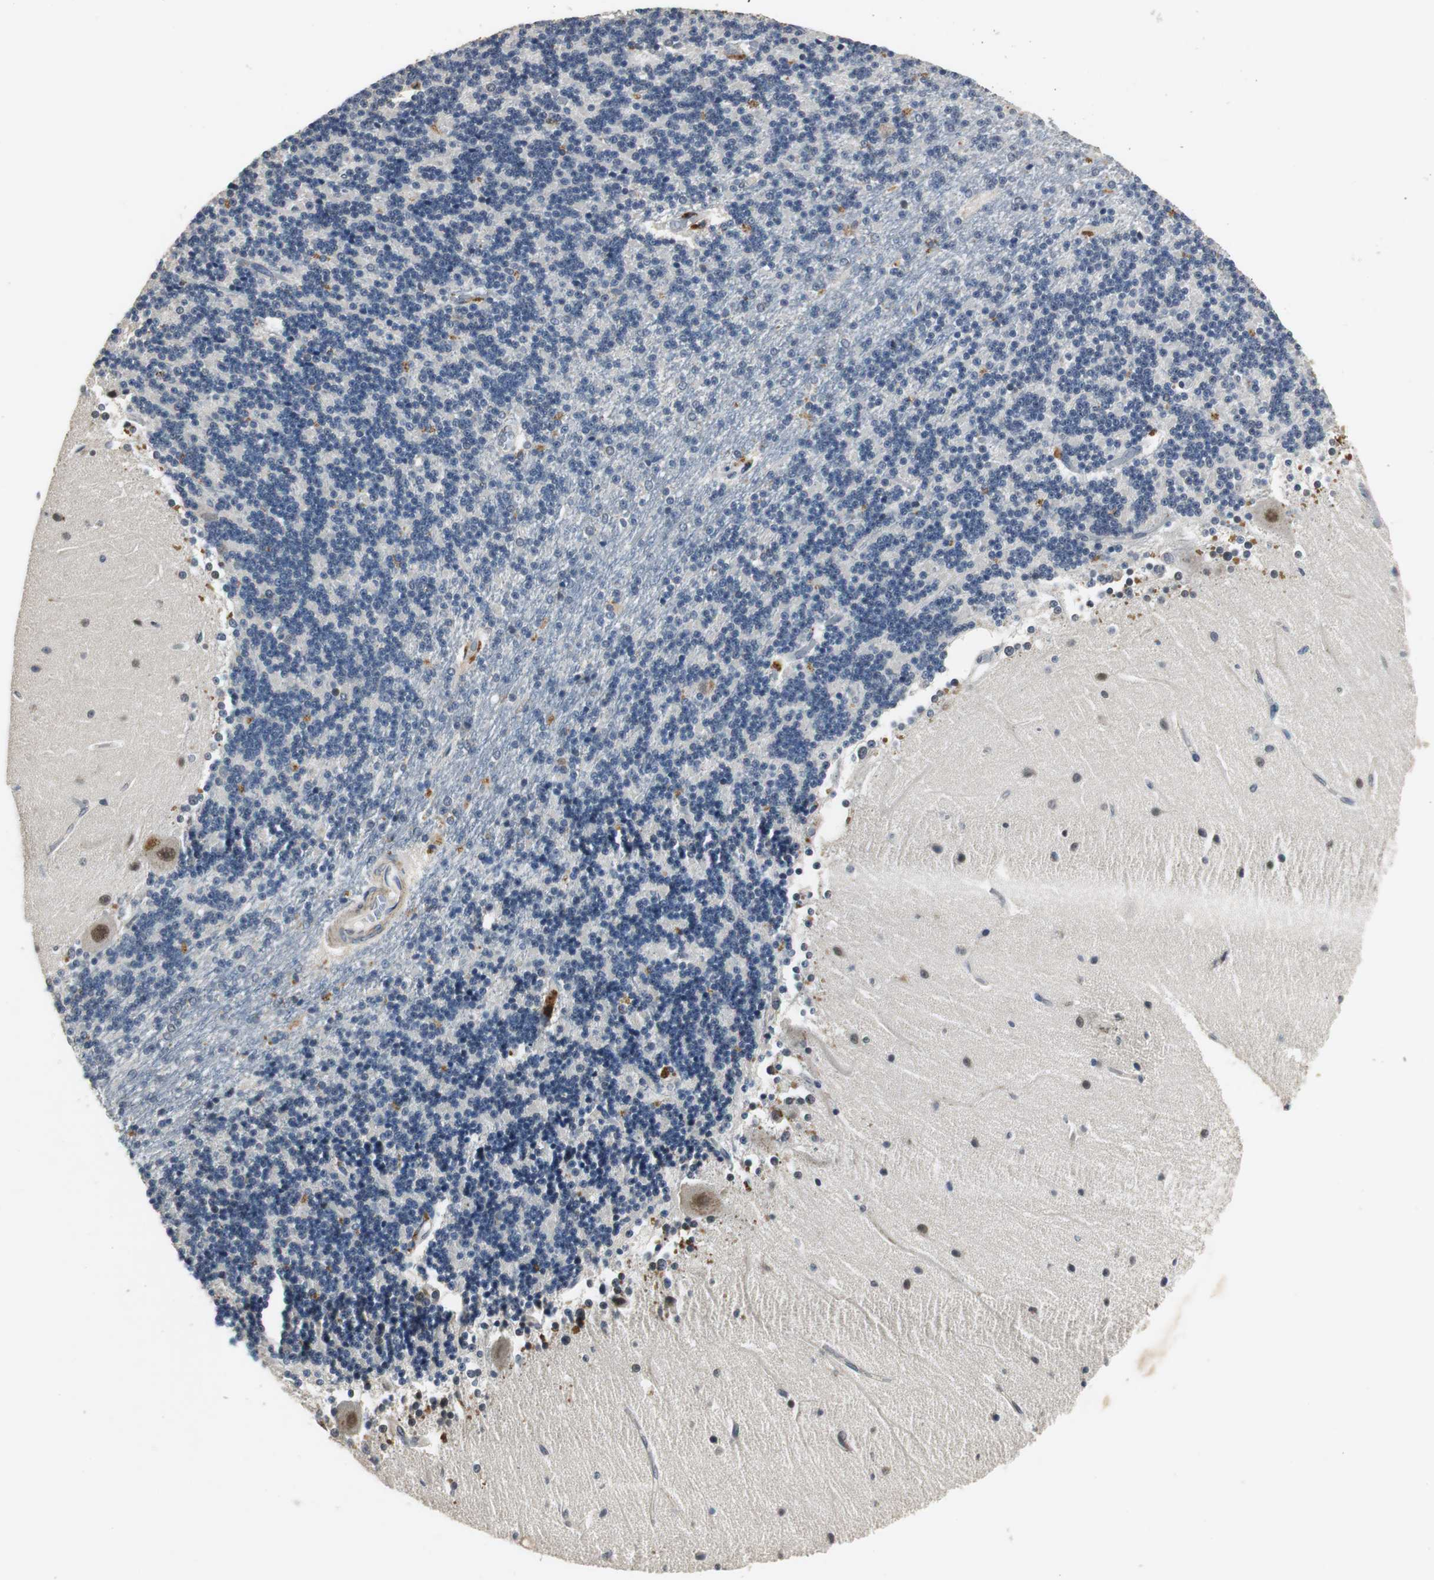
{"staining": {"intensity": "negative", "quantity": "none", "location": "none"}, "tissue": "cerebellum", "cell_type": "Cells in granular layer", "image_type": "normal", "snomed": [{"axis": "morphology", "description": "Normal tissue, NOS"}, {"axis": "topography", "description": "Cerebellum"}], "caption": "This is a photomicrograph of immunohistochemistry staining of normal cerebellum, which shows no expression in cells in granular layer.", "gene": "PSMB4", "patient": {"sex": "female", "age": 54}}